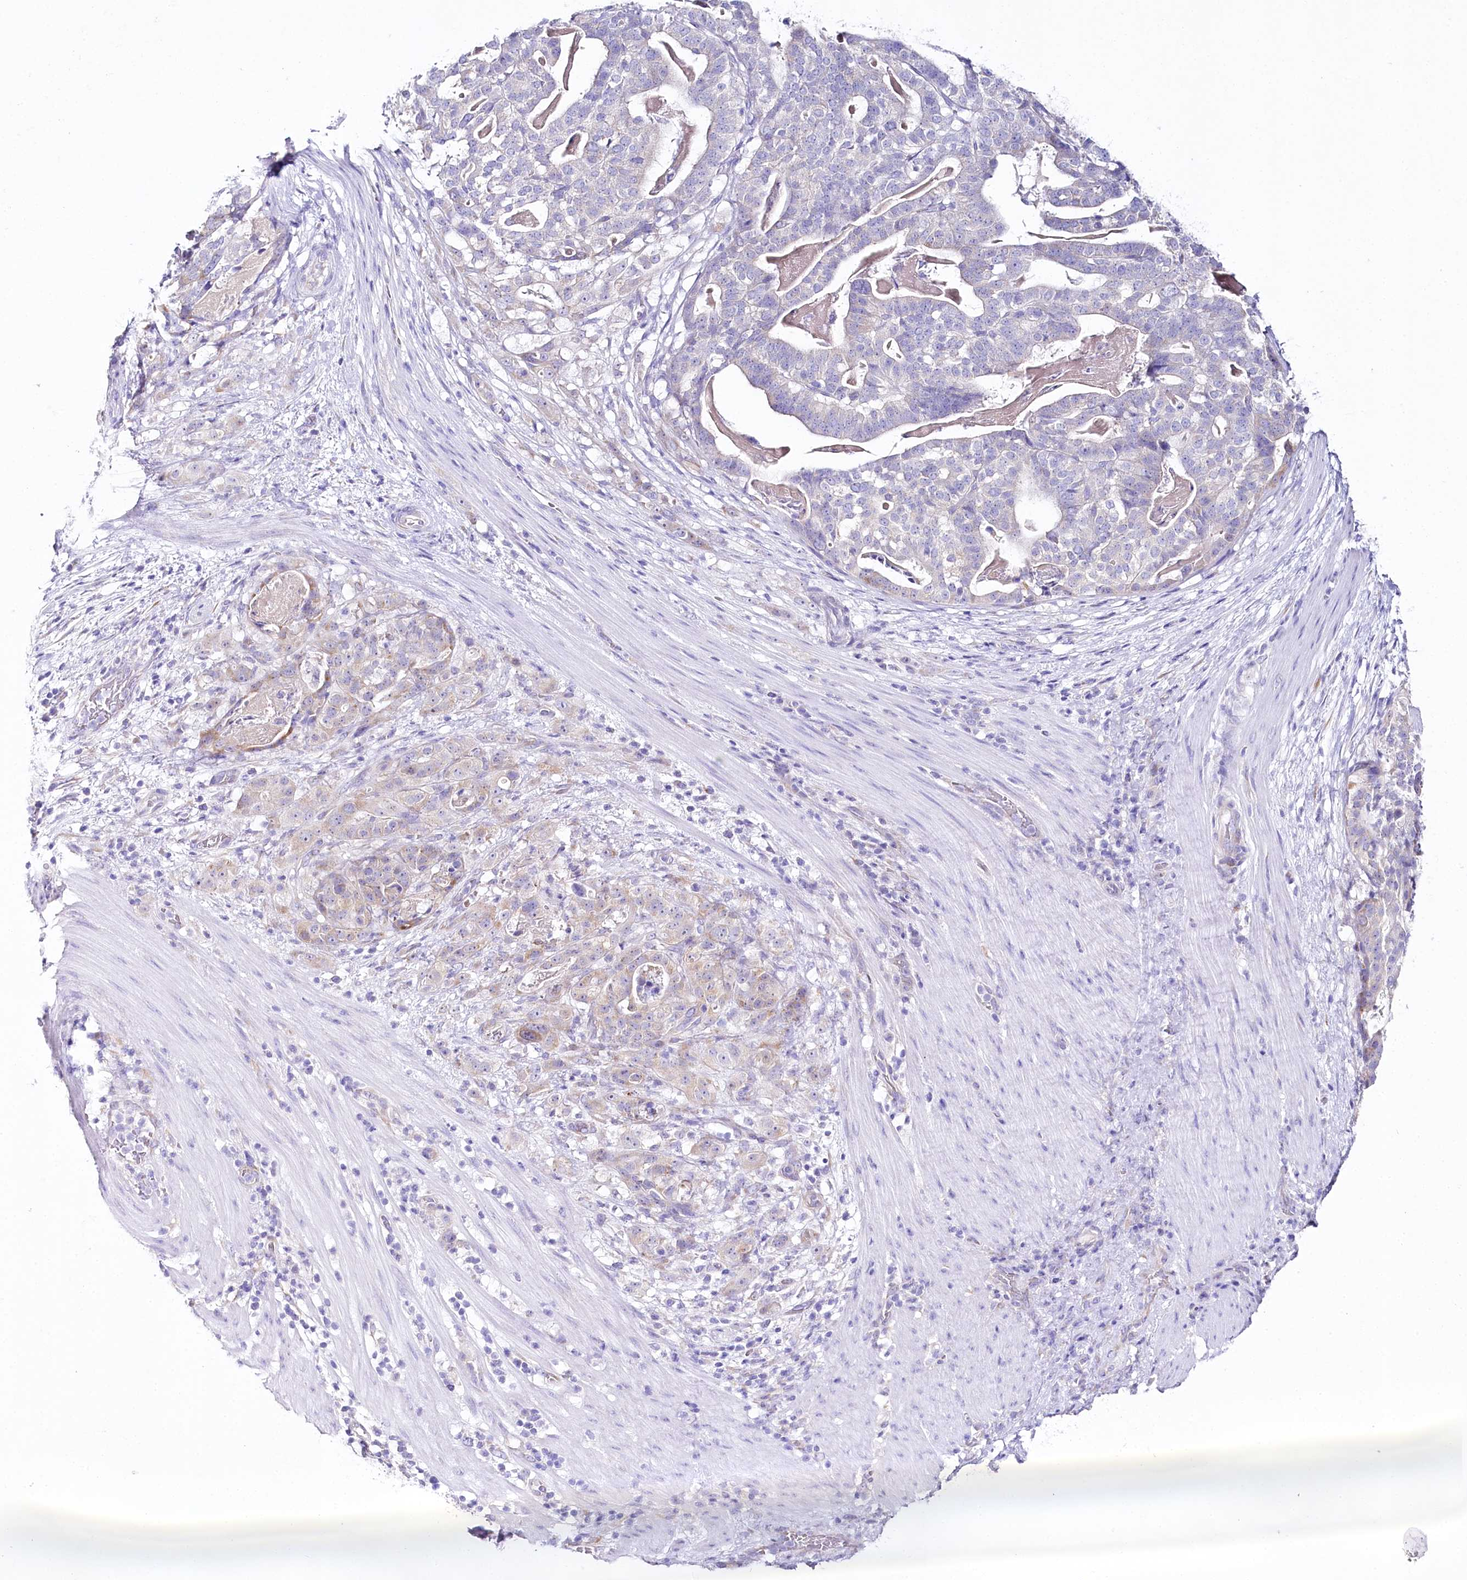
{"staining": {"intensity": "negative", "quantity": "none", "location": "none"}, "tissue": "stomach cancer", "cell_type": "Tumor cells", "image_type": "cancer", "snomed": [{"axis": "morphology", "description": "Adenocarcinoma, NOS"}, {"axis": "topography", "description": "Stomach"}], "caption": "This is an immunohistochemistry (IHC) photomicrograph of human stomach adenocarcinoma. There is no expression in tumor cells.", "gene": "CSN3", "patient": {"sex": "male", "age": 48}}